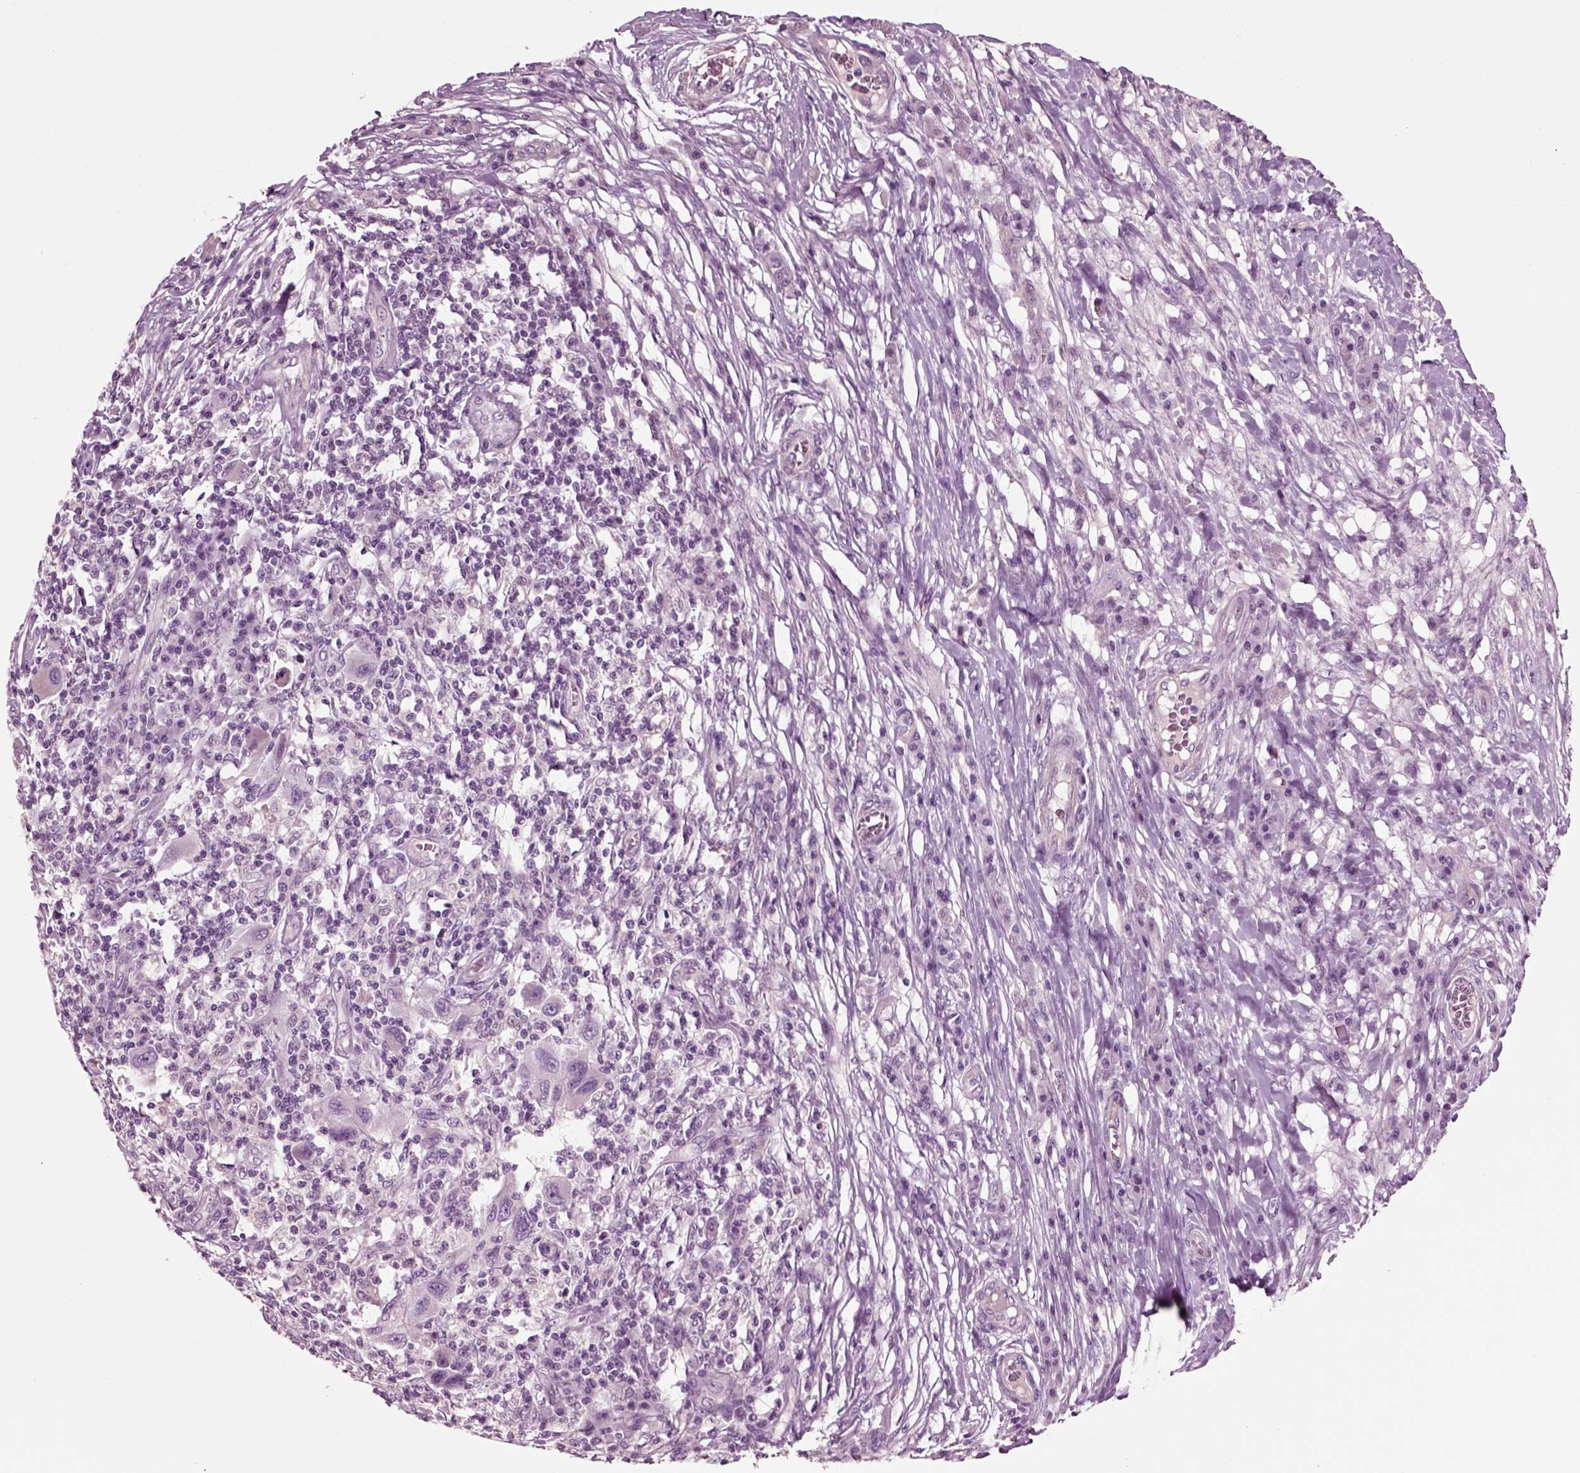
{"staining": {"intensity": "negative", "quantity": "none", "location": "none"}, "tissue": "melanoma", "cell_type": "Tumor cells", "image_type": "cancer", "snomed": [{"axis": "morphology", "description": "Malignant melanoma, NOS"}, {"axis": "topography", "description": "Skin"}], "caption": "Immunohistochemical staining of human malignant melanoma displays no significant positivity in tumor cells.", "gene": "CHGB", "patient": {"sex": "male", "age": 53}}